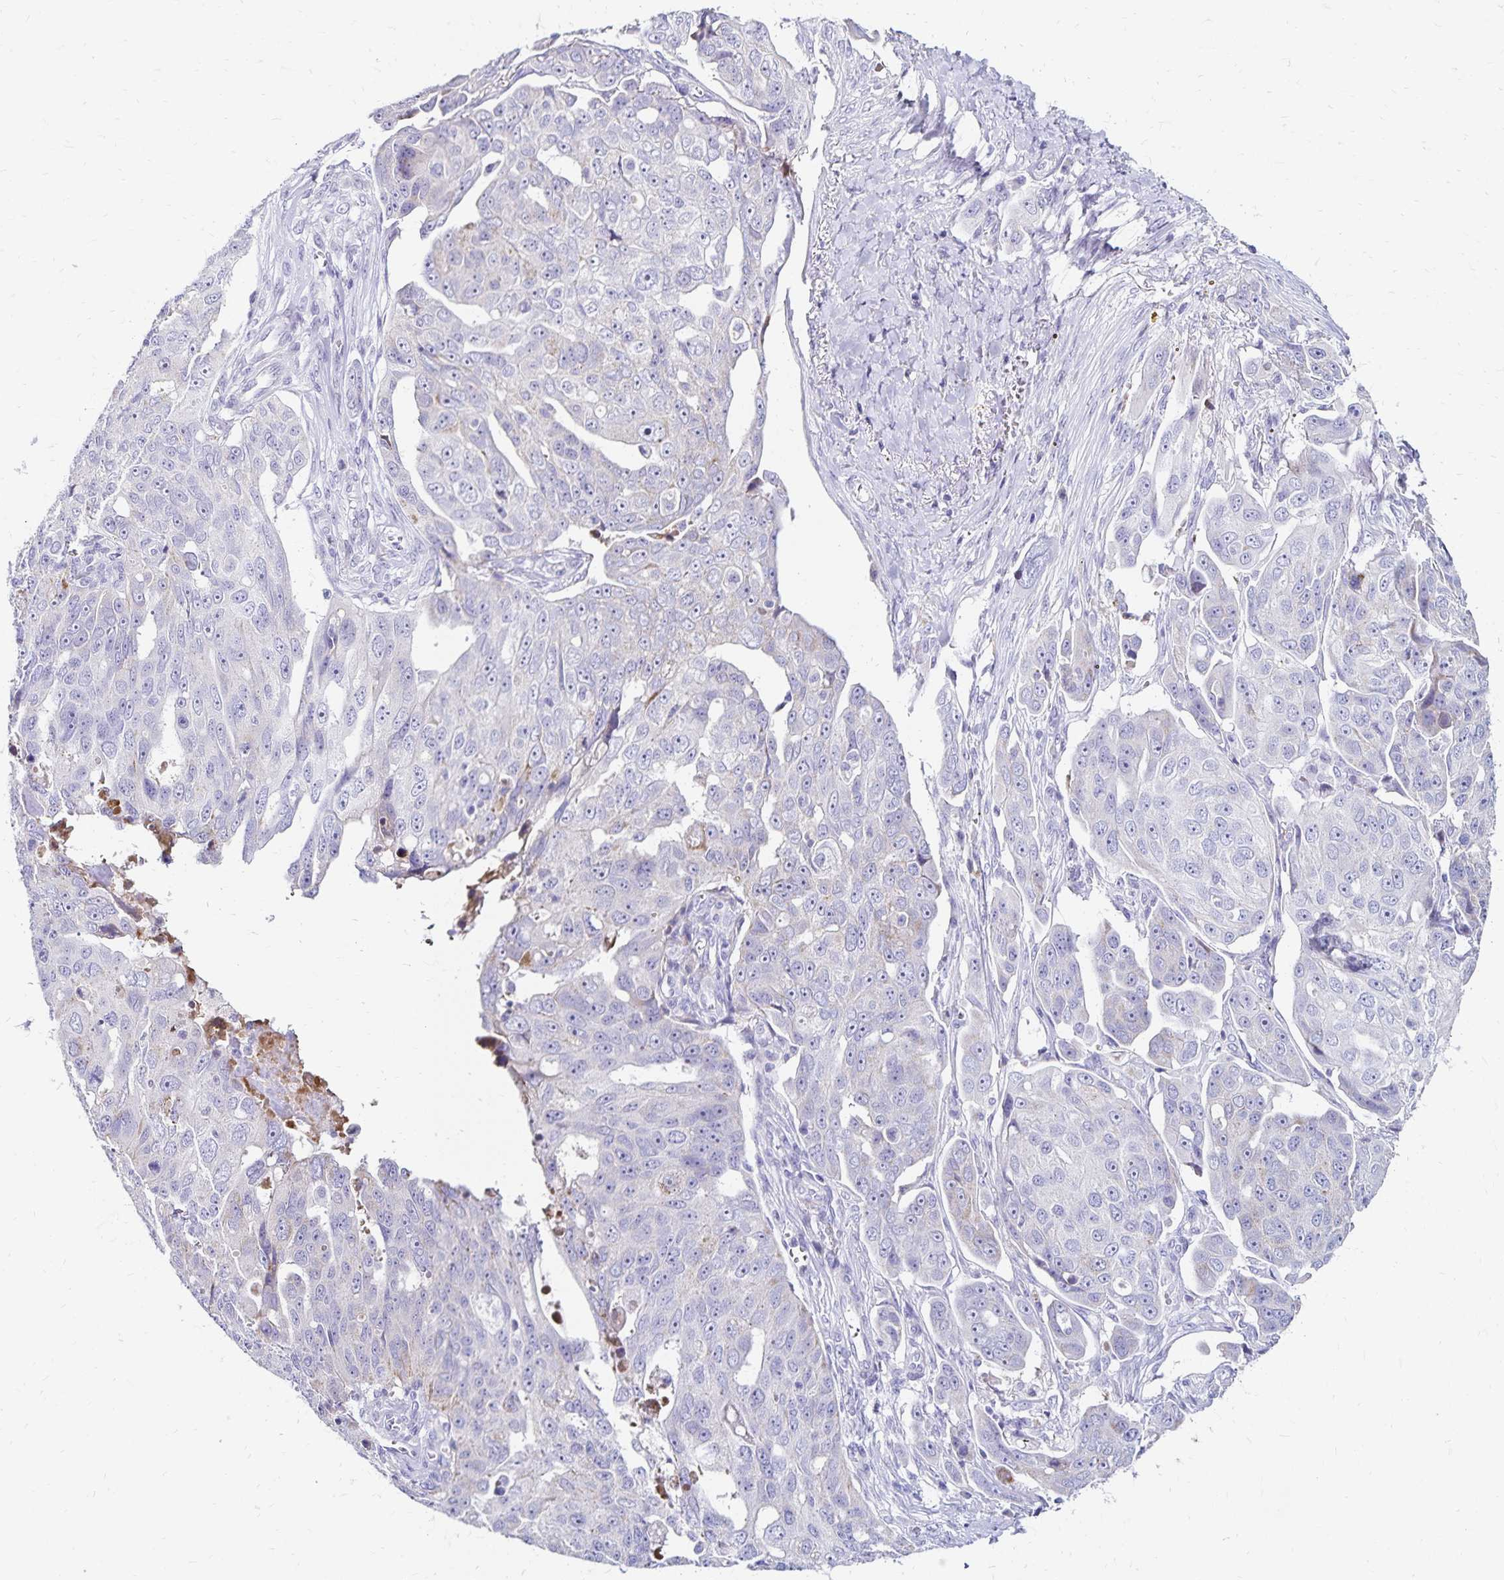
{"staining": {"intensity": "negative", "quantity": "none", "location": "none"}, "tissue": "ovarian cancer", "cell_type": "Tumor cells", "image_type": "cancer", "snomed": [{"axis": "morphology", "description": "Carcinoma, endometroid"}, {"axis": "topography", "description": "Ovary"}], "caption": "IHC of human ovarian cancer exhibits no expression in tumor cells. The staining is performed using DAB brown chromogen with nuclei counter-stained in using hematoxylin.", "gene": "NECAP1", "patient": {"sex": "female", "age": 70}}